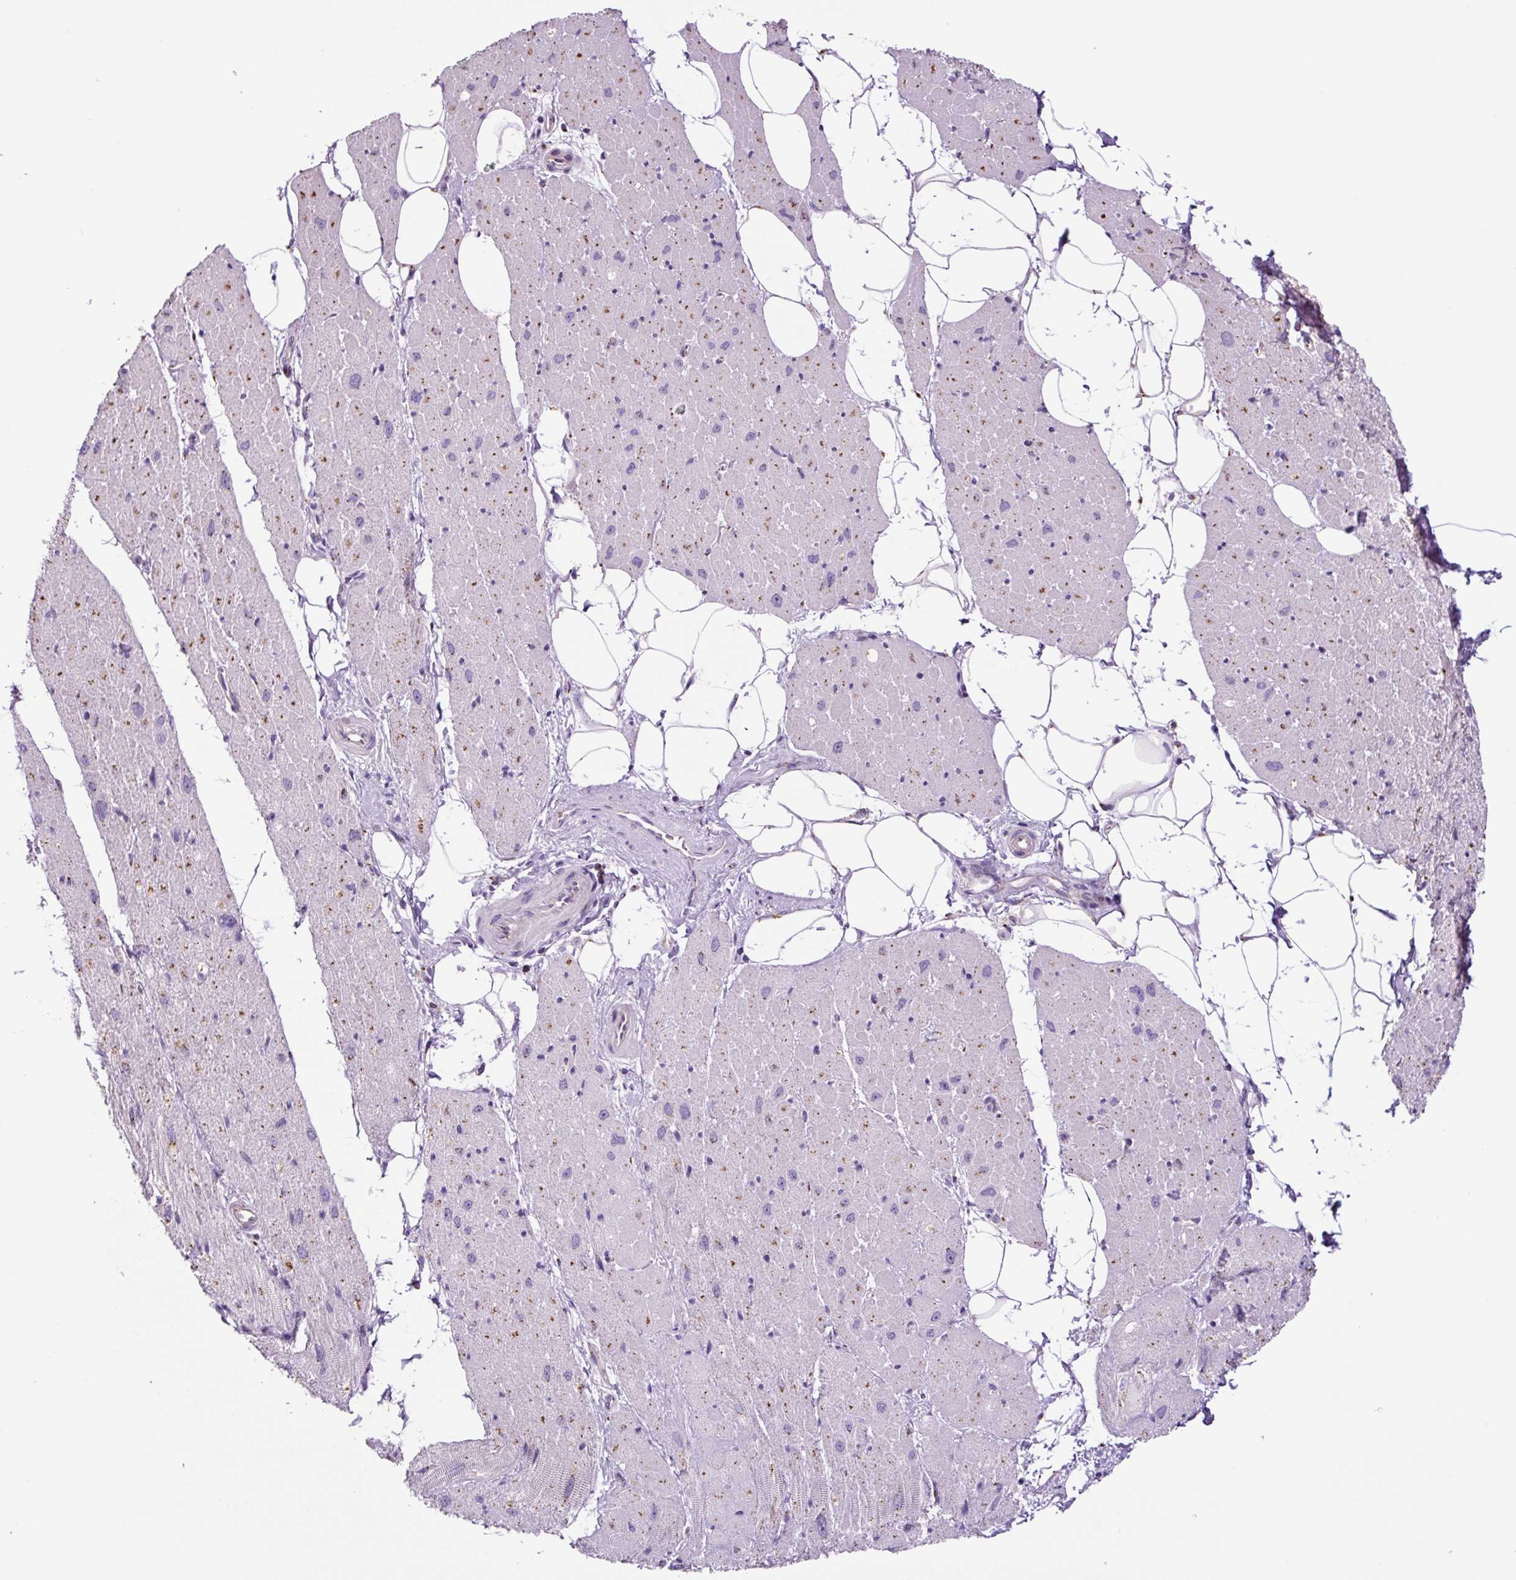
{"staining": {"intensity": "moderate", "quantity": "25%-75%", "location": "cytoplasmic/membranous"}, "tissue": "heart muscle", "cell_type": "Cardiomyocytes", "image_type": "normal", "snomed": [{"axis": "morphology", "description": "Normal tissue, NOS"}, {"axis": "topography", "description": "Heart"}], "caption": "Protein expression analysis of benign human heart muscle reveals moderate cytoplasmic/membranous positivity in about 25%-75% of cardiomyocytes.", "gene": "GORASP1", "patient": {"sex": "male", "age": 62}}